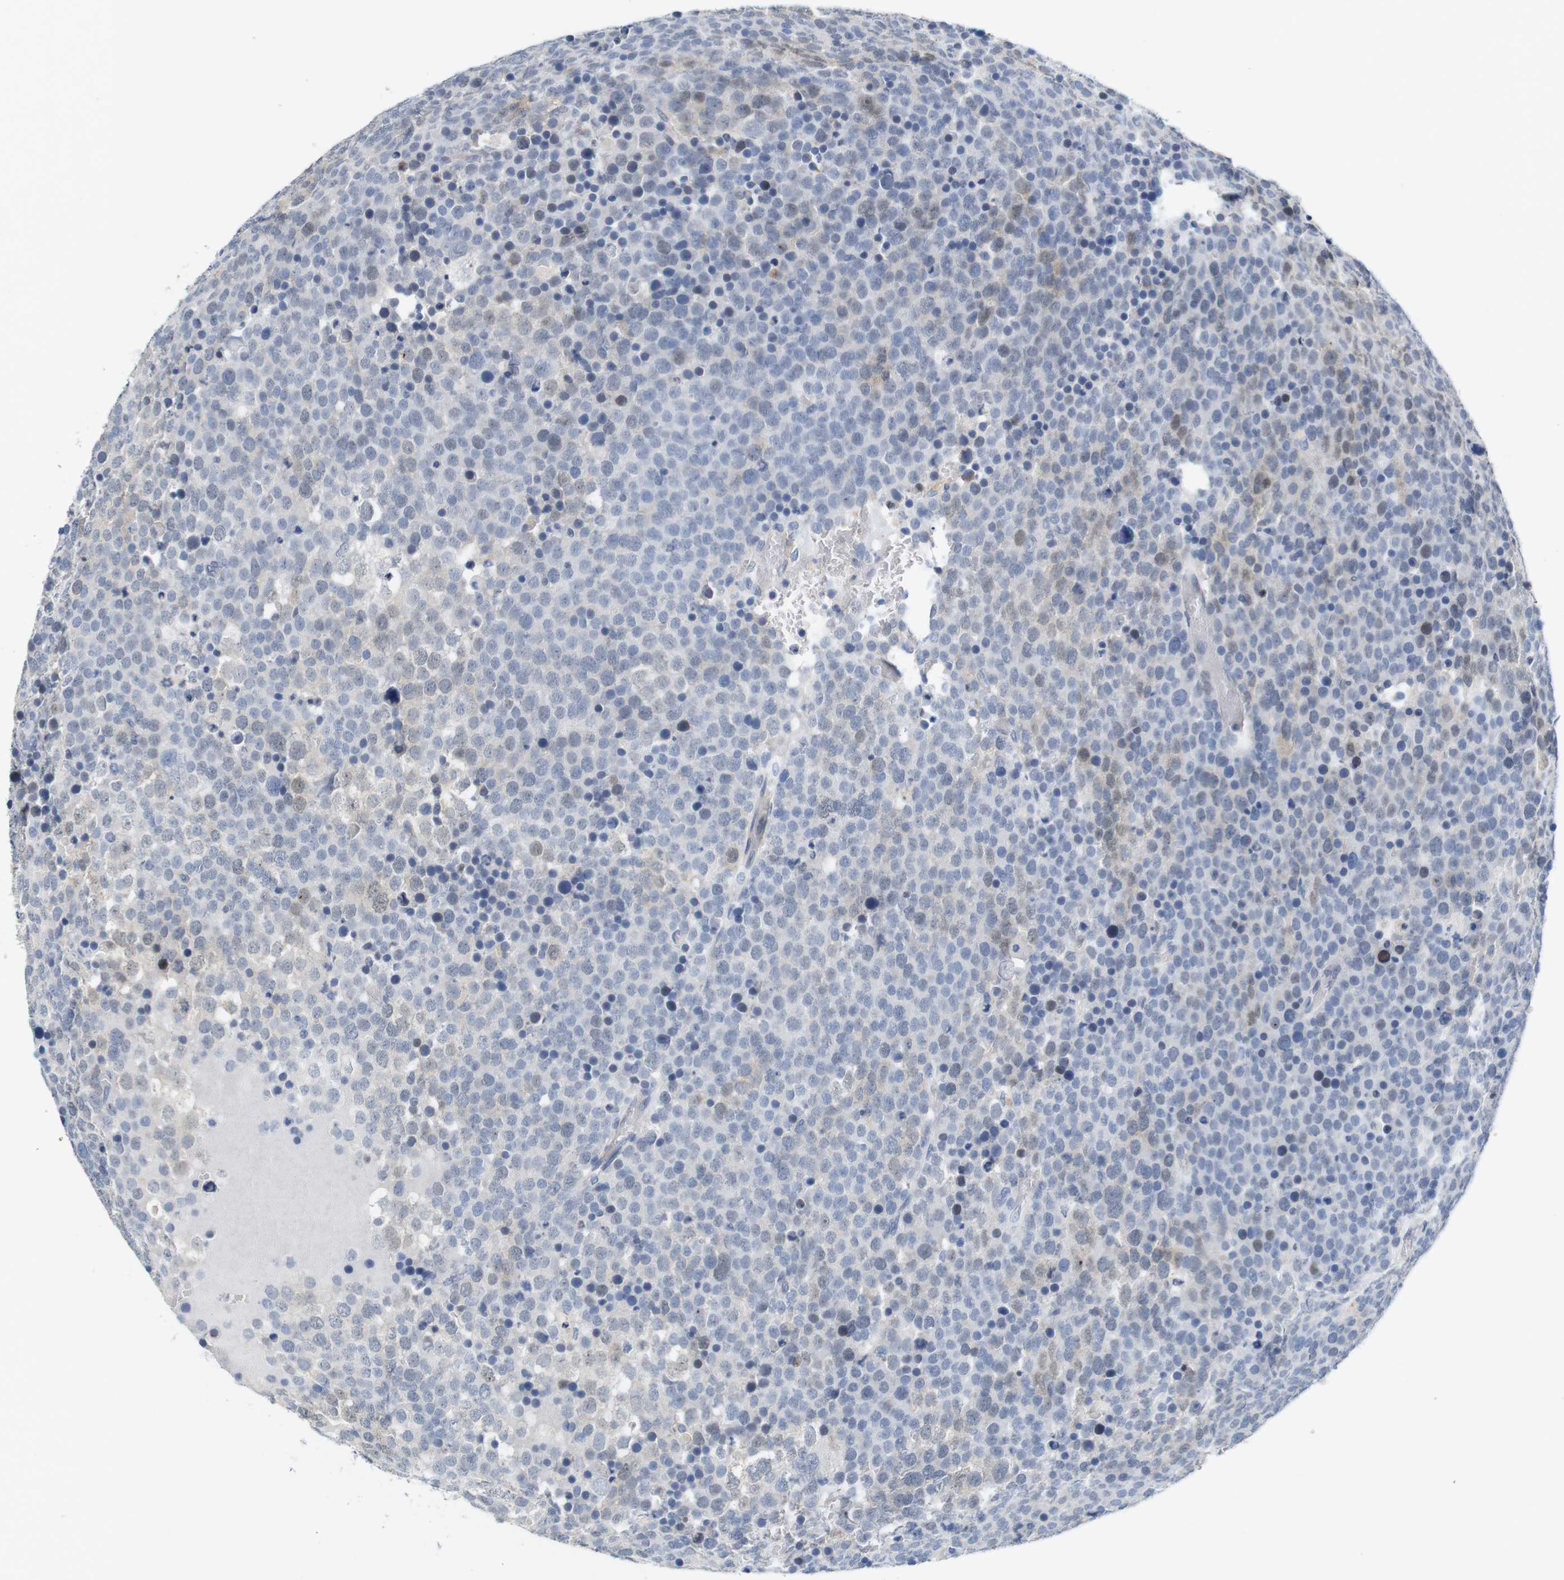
{"staining": {"intensity": "weak", "quantity": "<25%", "location": "nuclear"}, "tissue": "testis cancer", "cell_type": "Tumor cells", "image_type": "cancer", "snomed": [{"axis": "morphology", "description": "Seminoma, NOS"}, {"axis": "topography", "description": "Testis"}], "caption": "Immunohistochemical staining of human seminoma (testis) displays no significant positivity in tumor cells. (DAB immunohistochemistry with hematoxylin counter stain).", "gene": "CDK2", "patient": {"sex": "male", "age": 71}}